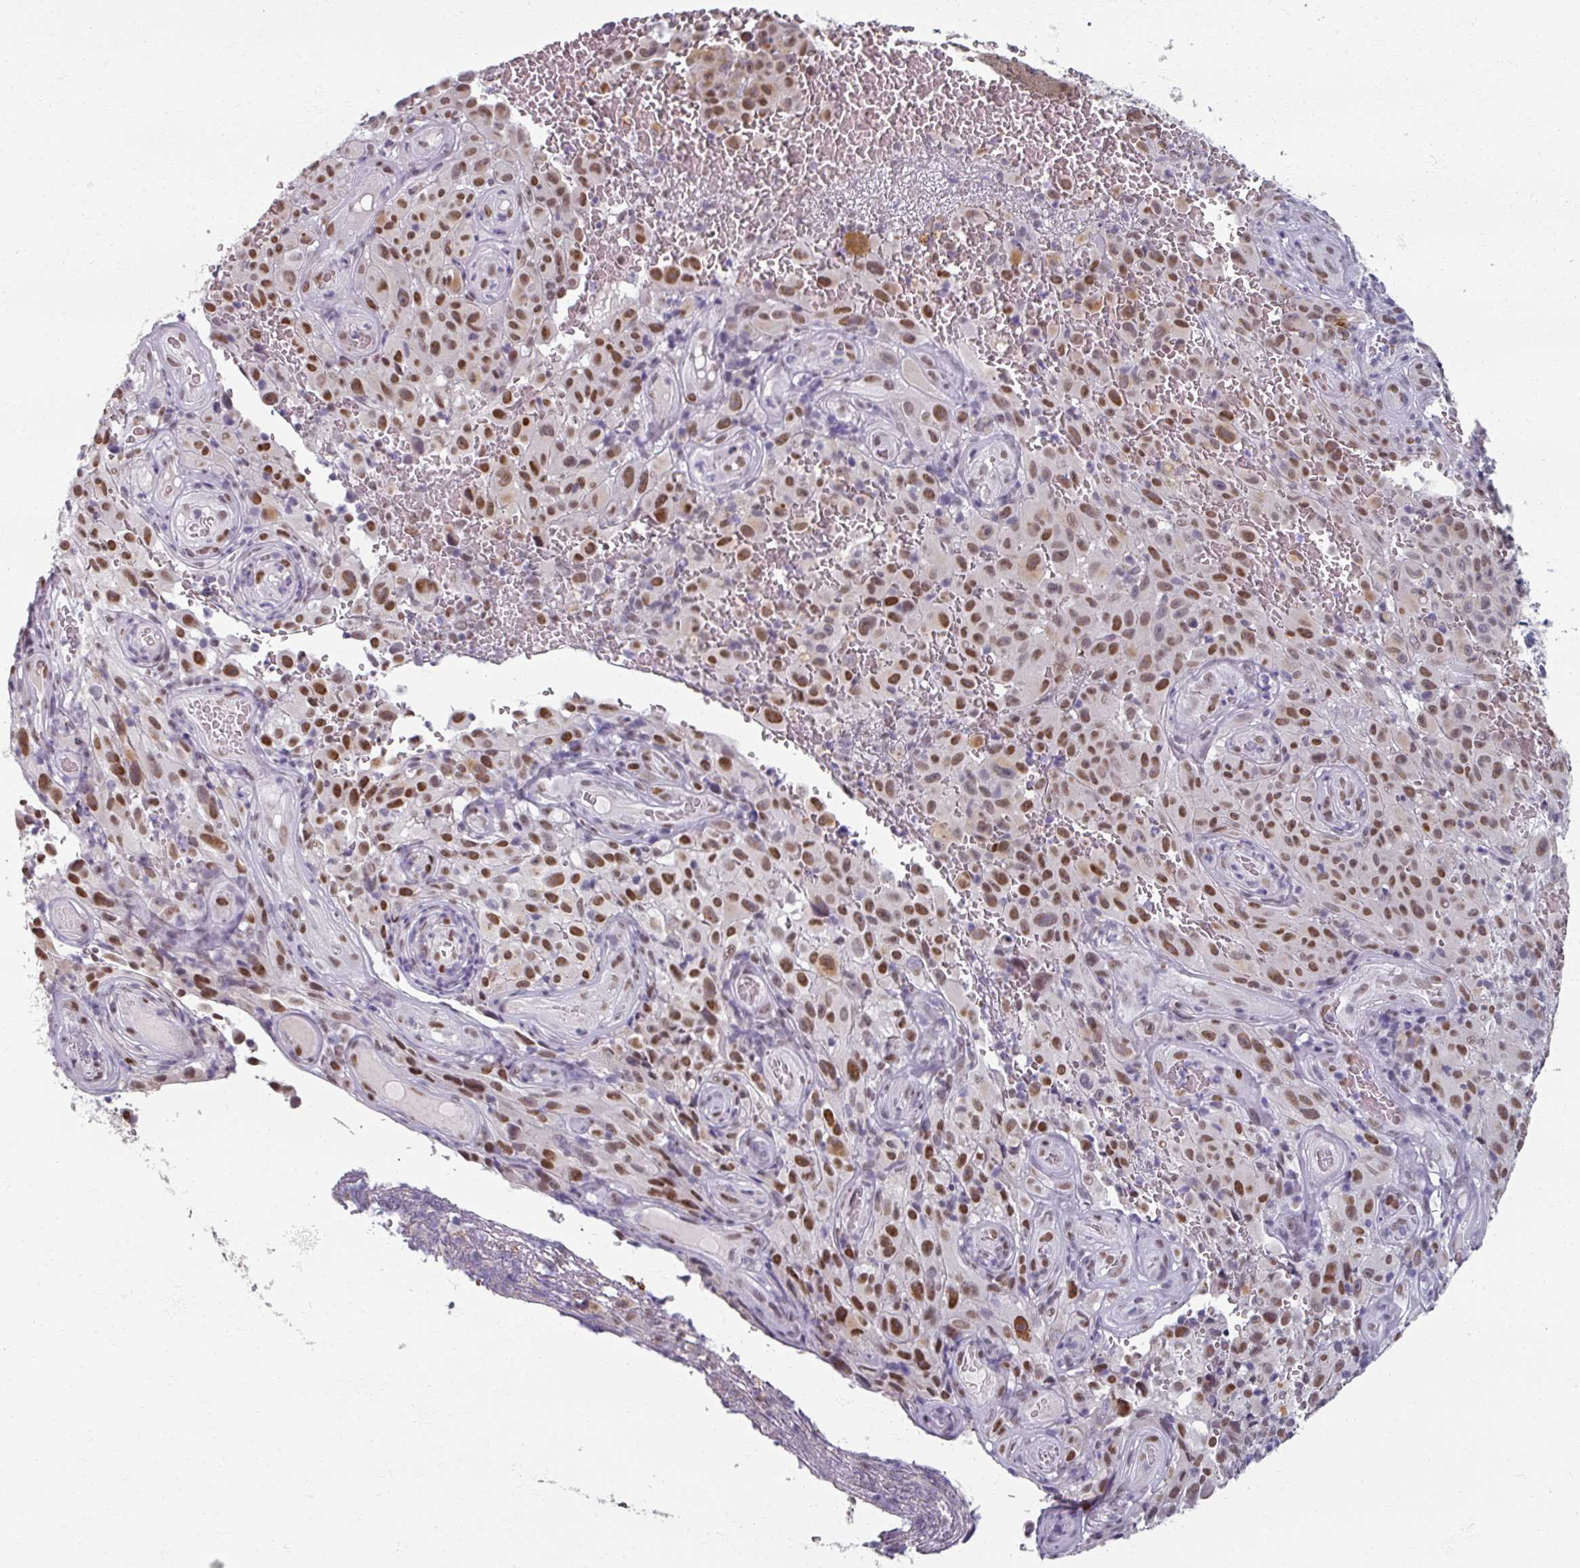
{"staining": {"intensity": "moderate", "quantity": ">75%", "location": "nuclear"}, "tissue": "melanoma", "cell_type": "Tumor cells", "image_type": "cancer", "snomed": [{"axis": "morphology", "description": "Malignant melanoma, NOS"}, {"axis": "topography", "description": "Skin"}], "caption": "Moderate nuclear staining for a protein is seen in approximately >75% of tumor cells of malignant melanoma using immunohistochemistry.", "gene": "RIPOR3", "patient": {"sex": "female", "age": 82}}